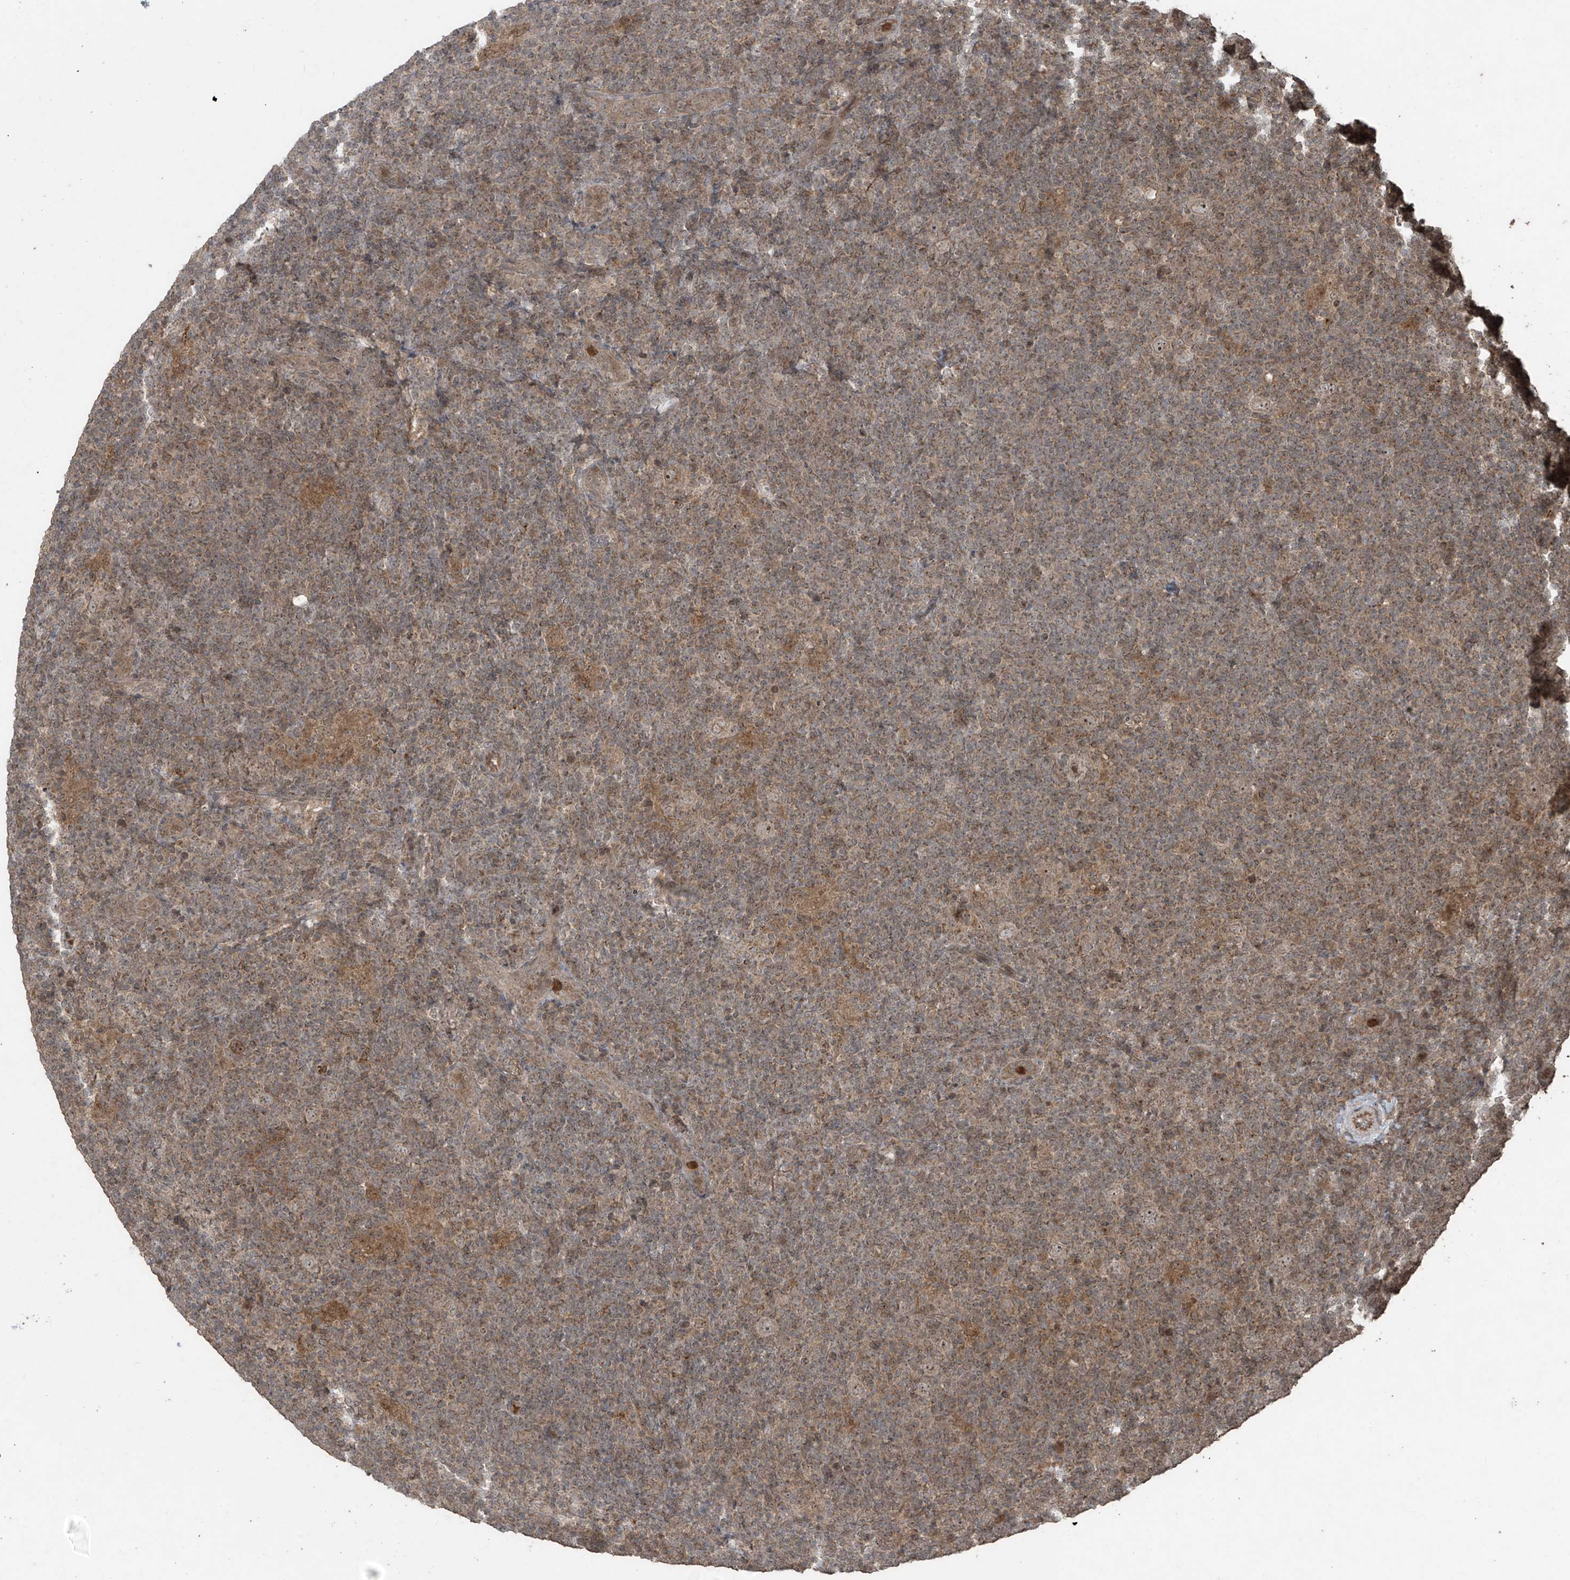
{"staining": {"intensity": "strong", "quantity": "25%-75%", "location": "nuclear"}, "tissue": "lymphoma", "cell_type": "Tumor cells", "image_type": "cancer", "snomed": [{"axis": "morphology", "description": "Hodgkin's disease, NOS"}, {"axis": "topography", "description": "Lymph node"}], "caption": "High-power microscopy captured an immunohistochemistry (IHC) histopathology image of Hodgkin's disease, revealing strong nuclear positivity in approximately 25%-75% of tumor cells.", "gene": "PGPEP1", "patient": {"sex": "female", "age": 57}}